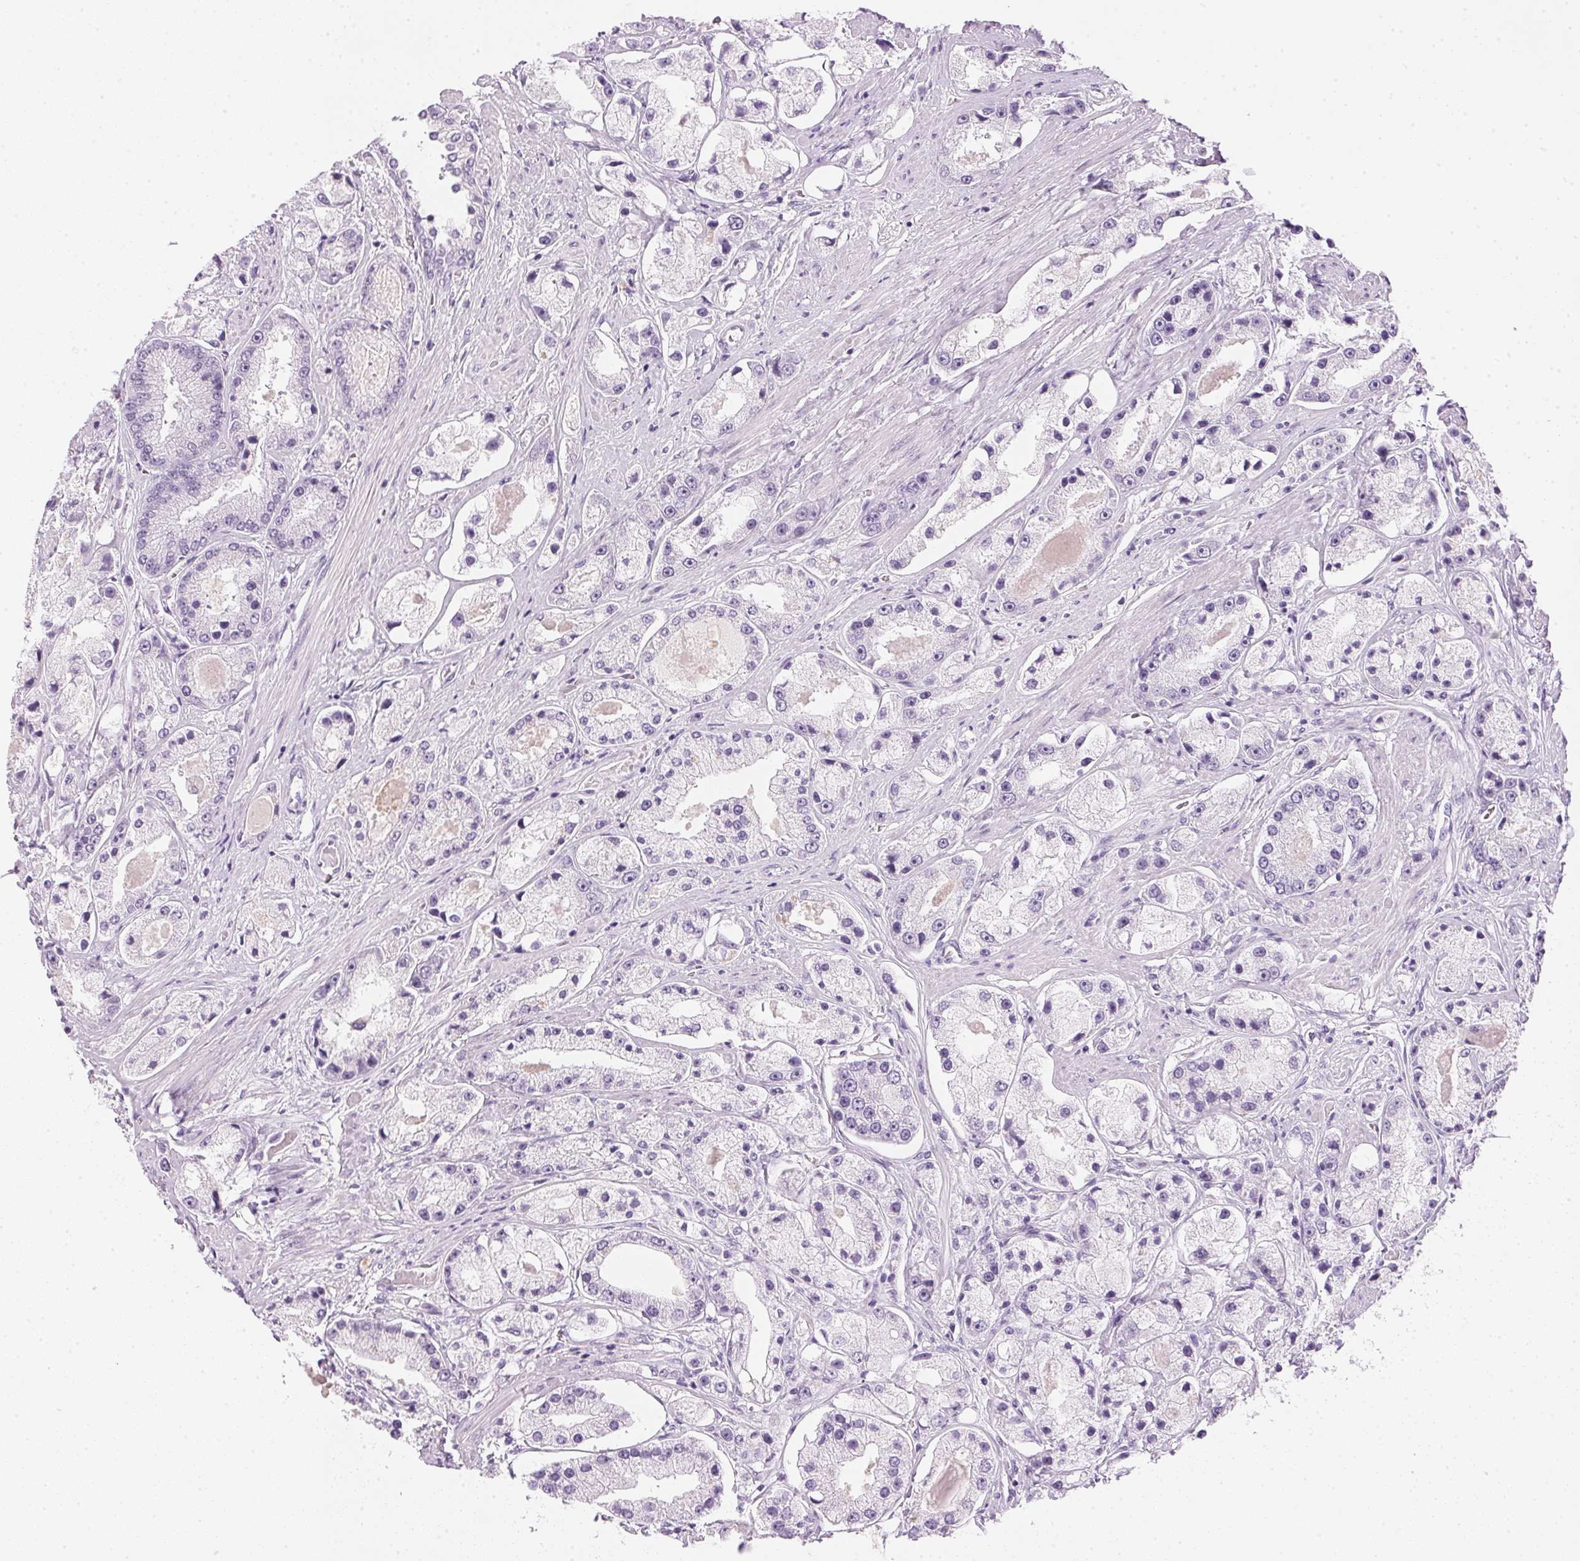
{"staining": {"intensity": "negative", "quantity": "none", "location": "none"}, "tissue": "prostate cancer", "cell_type": "Tumor cells", "image_type": "cancer", "snomed": [{"axis": "morphology", "description": "Adenocarcinoma, High grade"}, {"axis": "topography", "description": "Prostate"}], "caption": "This is a histopathology image of immunohistochemistry staining of adenocarcinoma (high-grade) (prostate), which shows no positivity in tumor cells.", "gene": "IGFBP1", "patient": {"sex": "male", "age": 67}}